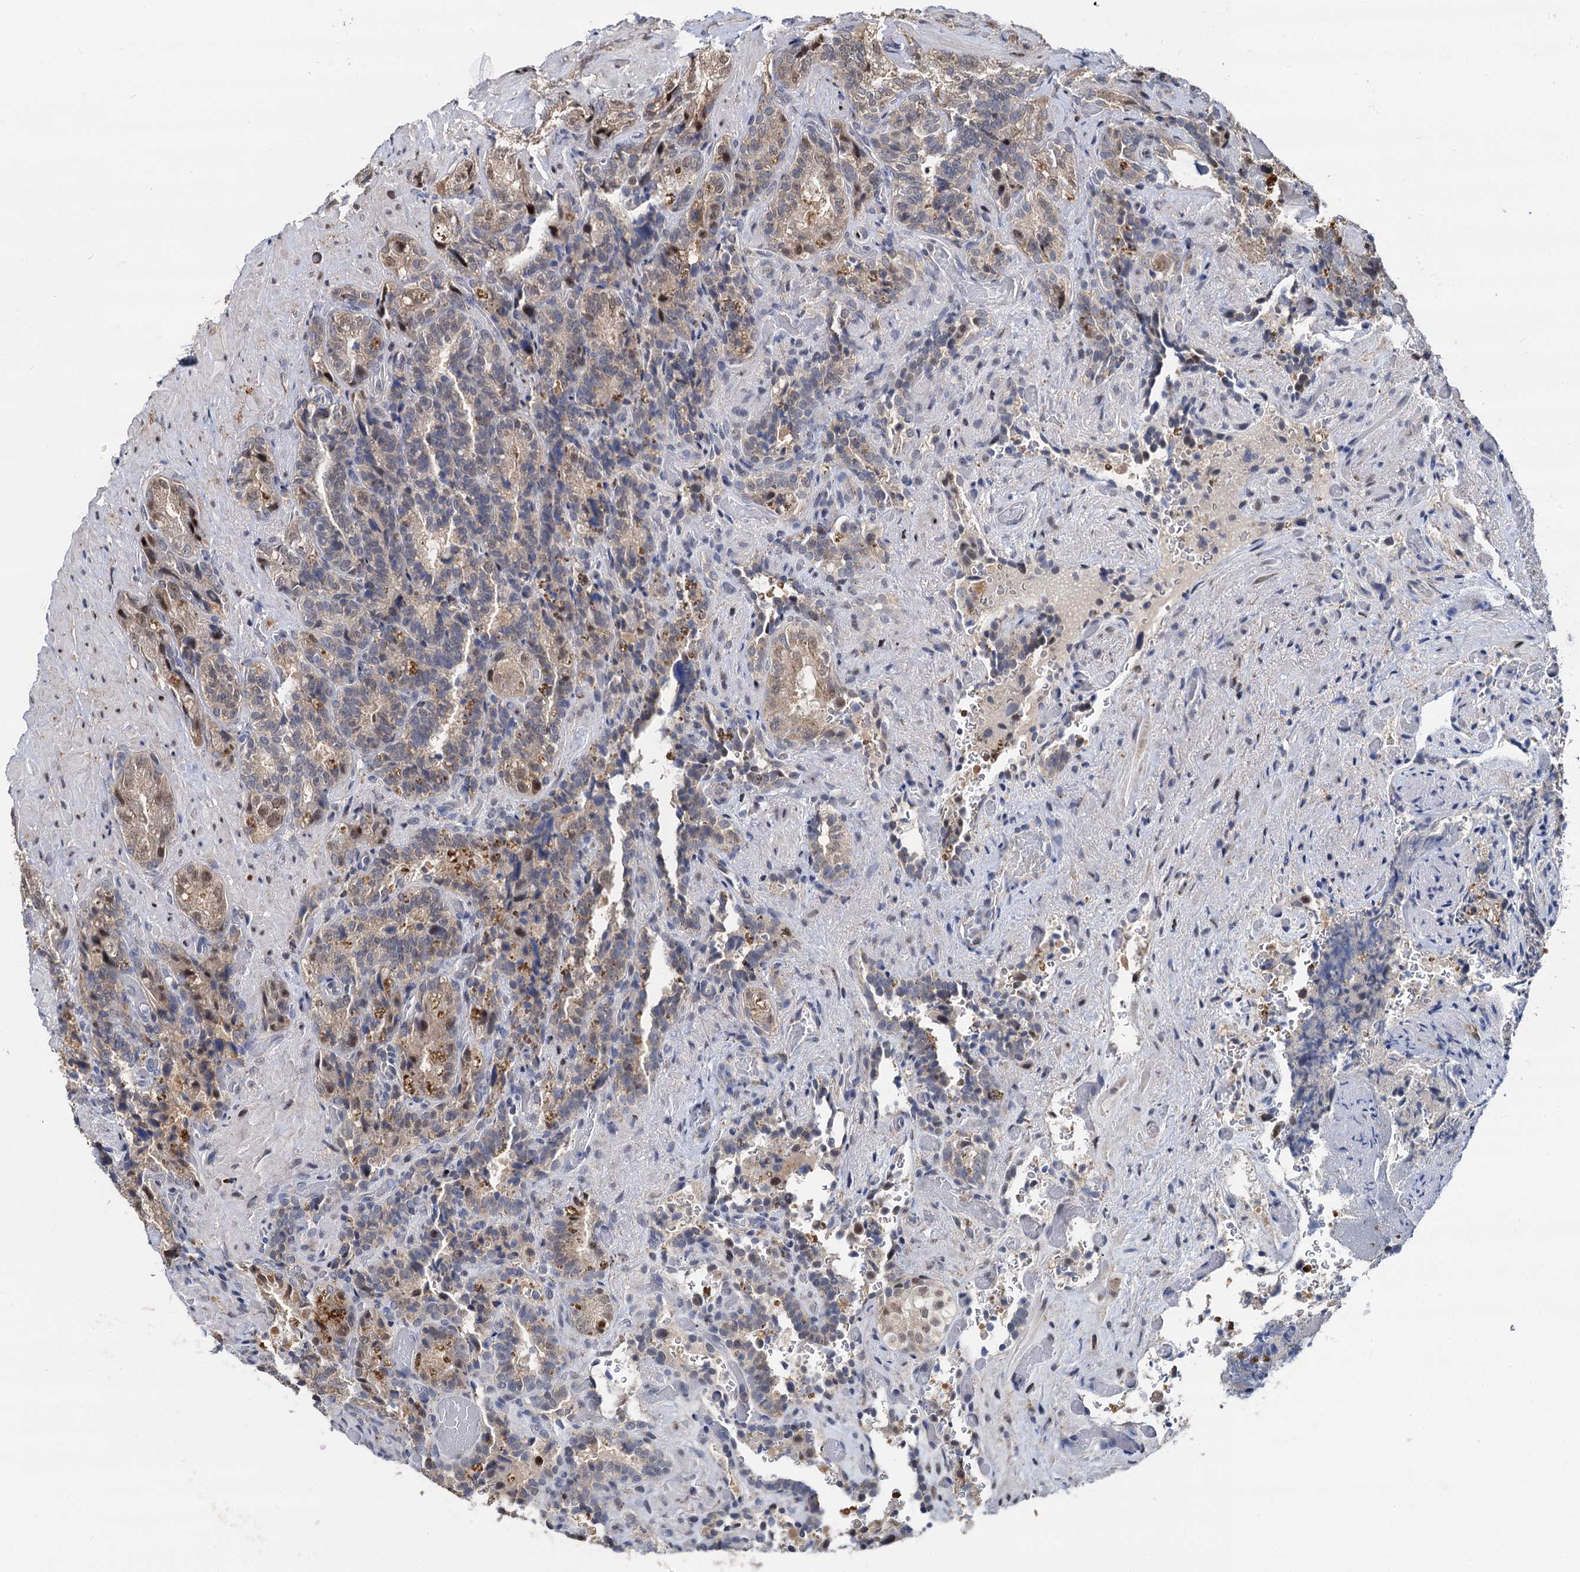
{"staining": {"intensity": "weak", "quantity": "25%-75%", "location": "nuclear"}, "tissue": "seminal vesicle", "cell_type": "Glandular cells", "image_type": "normal", "snomed": [{"axis": "morphology", "description": "Normal tissue, NOS"}, {"axis": "topography", "description": "Prostate and seminal vesicle, NOS"}, {"axis": "topography", "description": "Prostate"}, {"axis": "topography", "description": "Seminal veicle"}], "caption": "Immunohistochemistry image of normal seminal vesicle stained for a protein (brown), which exhibits low levels of weak nuclear staining in about 25%-75% of glandular cells.", "gene": "PSMD4", "patient": {"sex": "male", "age": 67}}